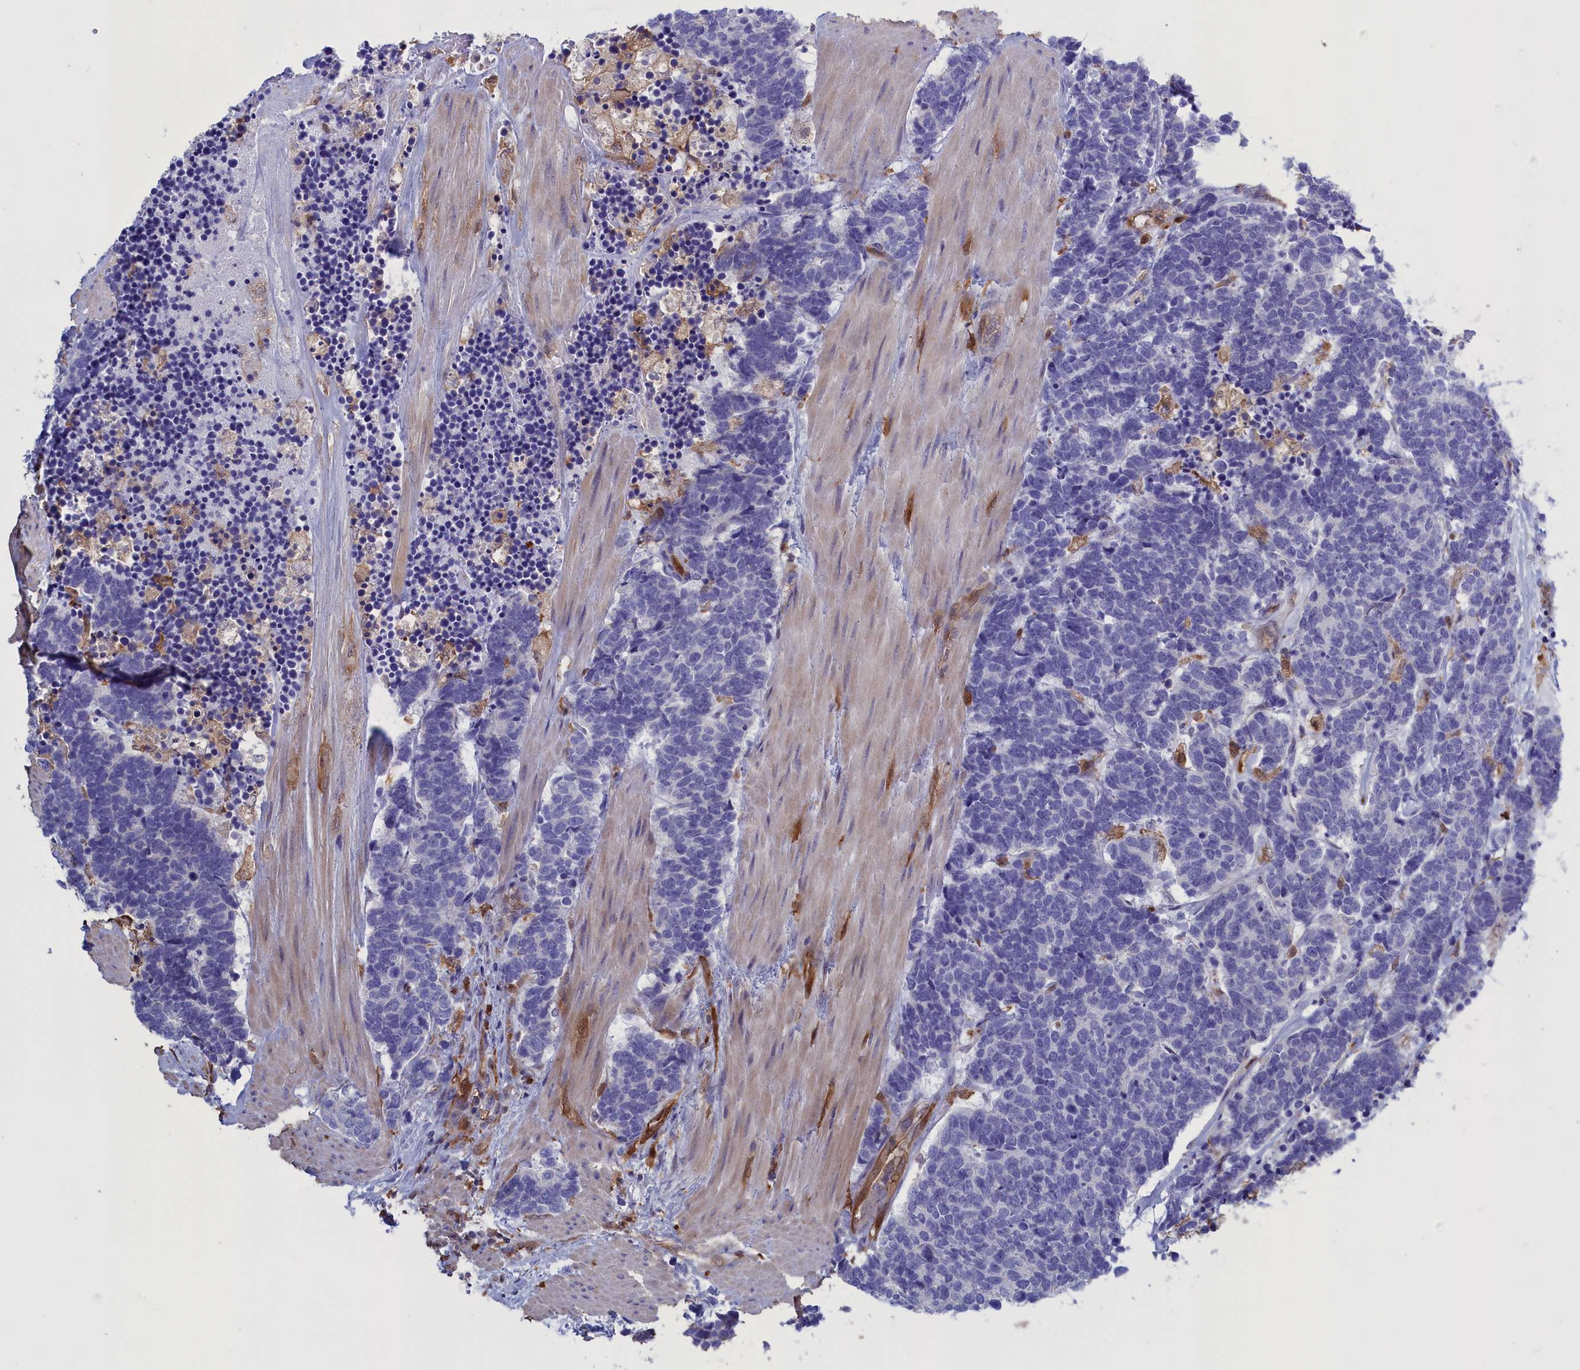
{"staining": {"intensity": "negative", "quantity": "none", "location": "none"}, "tissue": "carcinoid", "cell_type": "Tumor cells", "image_type": "cancer", "snomed": [{"axis": "morphology", "description": "Carcinoma, NOS"}, {"axis": "morphology", "description": "Carcinoid, malignant, NOS"}, {"axis": "topography", "description": "Urinary bladder"}], "caption": "This image is of carcinoid stained with immunohistochemistry to label a protein in brown with the nuclei are counter-stained blue. There is no staining in tumor cells. Brightfield microscopy of immunohistochemistry (IHC) stained with DAB (3,3'-diaminobenzidine) (brown) and hematoxylin (blue), captured at high magnification.", "gene": "ARHGAP18", "patient": {"sex": "male", "age": 57}}